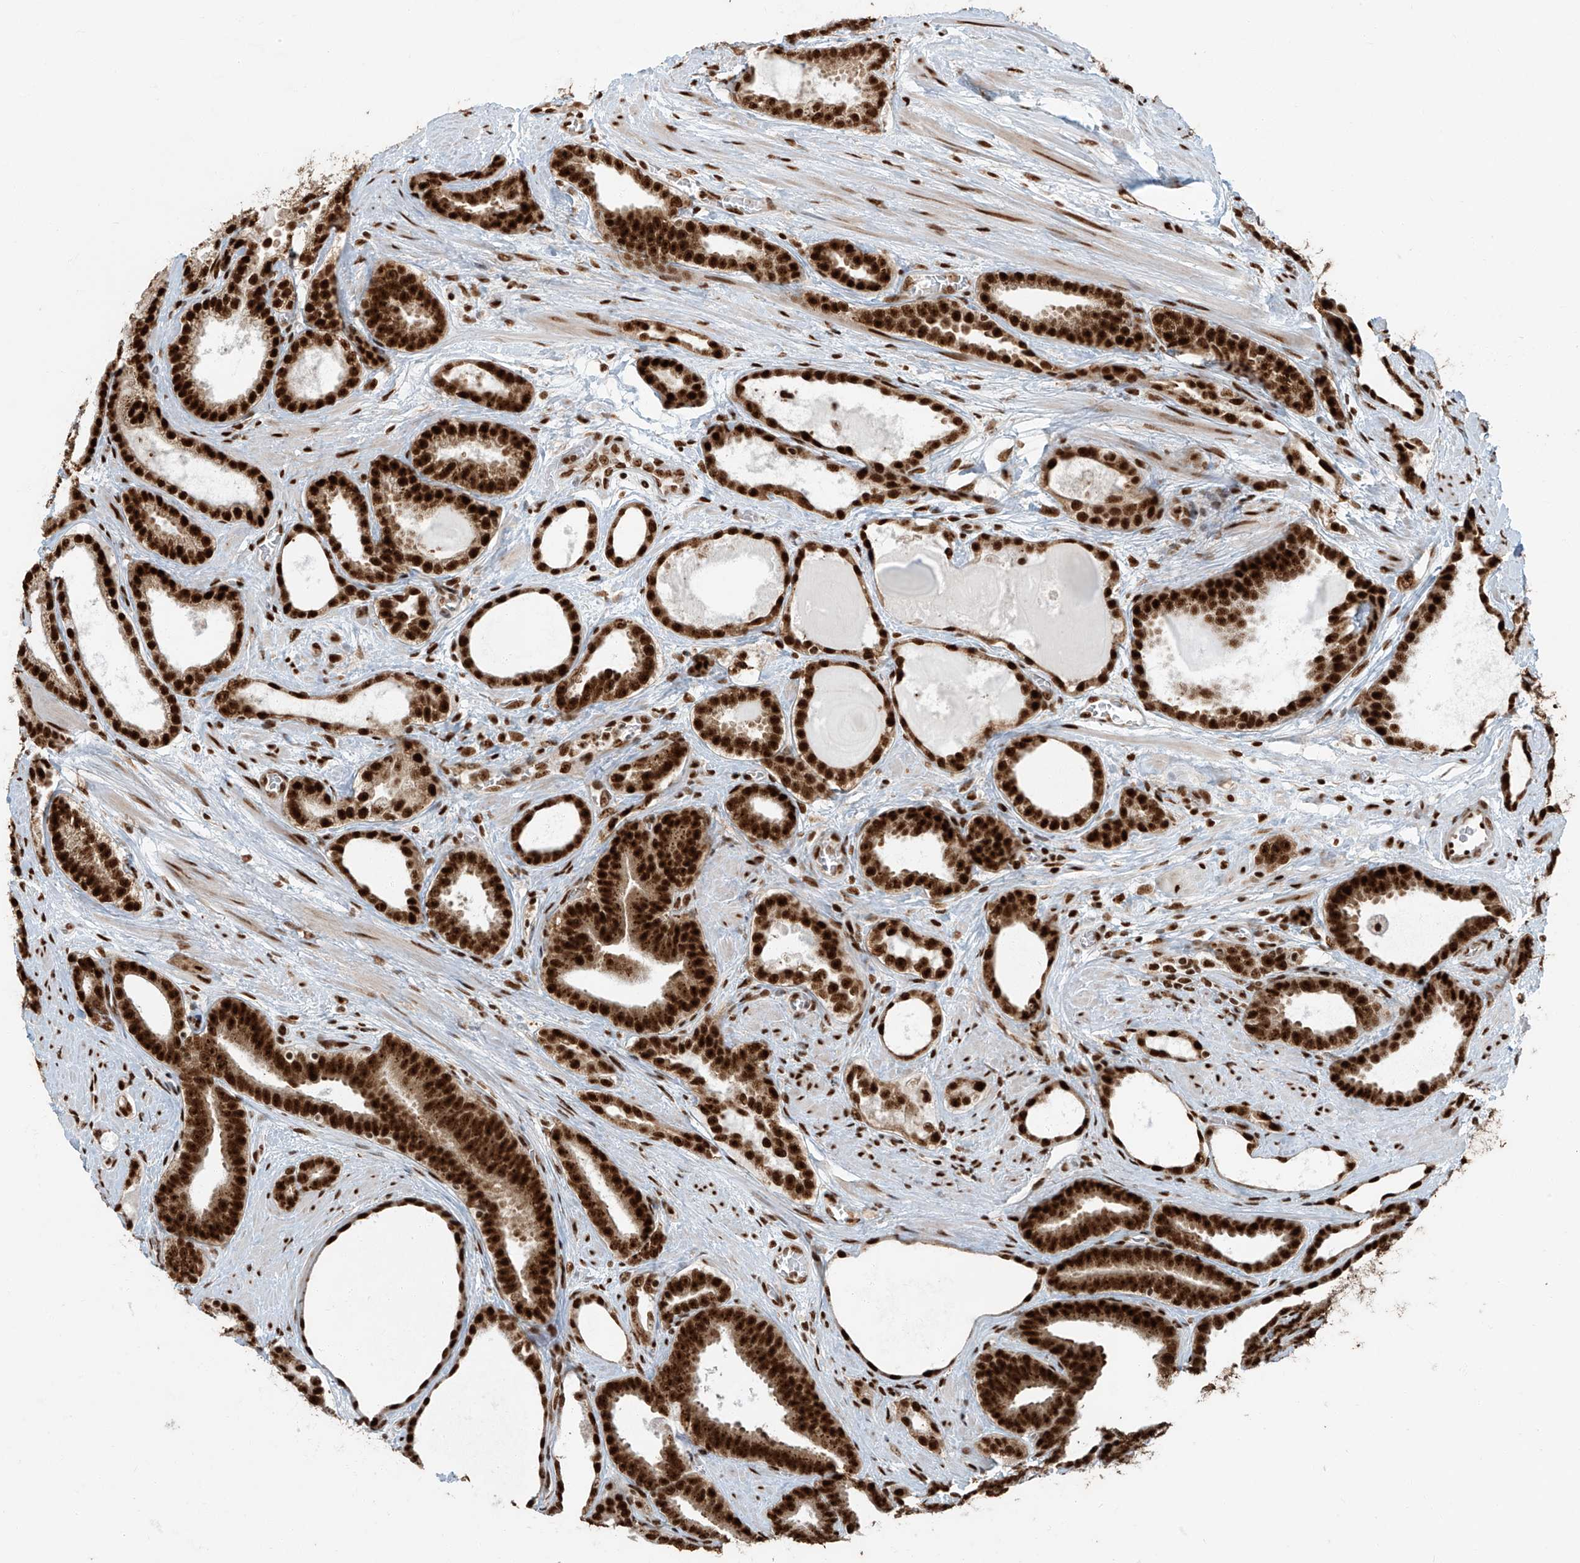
{"staining": {"intensity": "strong", "quantity": ">75%", "location": "nuclear"}, "tissue": "prostate cancer", "cell_type": "Tumor cells", "image_type": "cancer", "snomed": [{"axis": "morphology", "description": "Adenocarcinoma, High grade"}, {"axis": "topography", "description": "Prostate"}], "caption": "Protein expression analysis of human prostate high-grade adenocarcinoma reveals strong nuclear positivity in approximately >75% of tumor cells.", "gene": "FAM193B", "patient": {"sex": "male", "age": 60}}